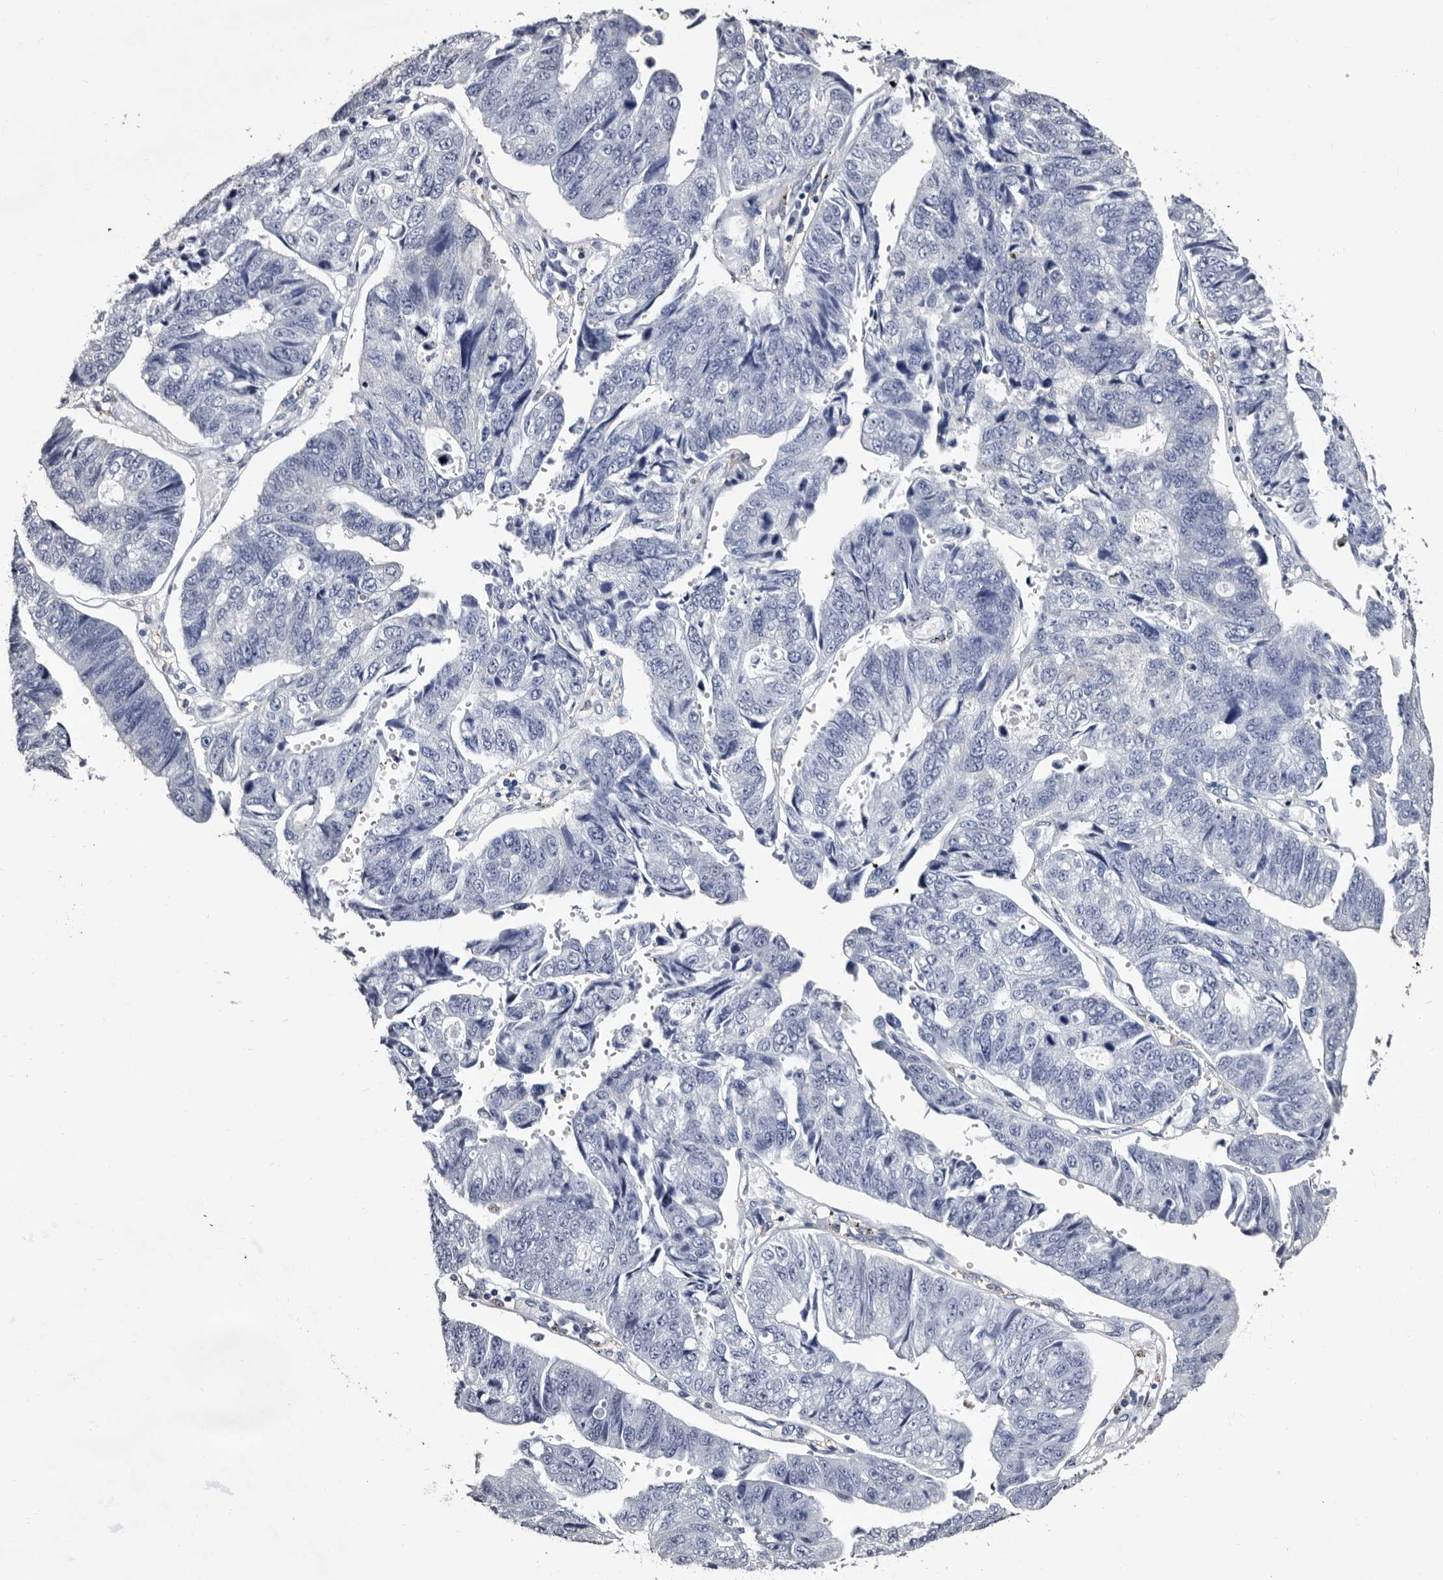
{"staining": {"intensity": "negative", "quantity": "none", "location": "none"}, "tissue": "stomach cancer", "cell_type": "Tumor cells", "image_type": "cancer", "snomed": [{"axis": "morphology", "description": "Adenocarcinoma, NOS"}, {"axis": "topography", "description": "Stomach"}], "caption": "DAB (3,3'-diaminobenzidine) immunohistochemical staining of human stomach adenocarcinoma demonstrates no significant staining in tumor cells.", "gene": "EPB41L3", "patient": {"sex": "male", "age": 59}}